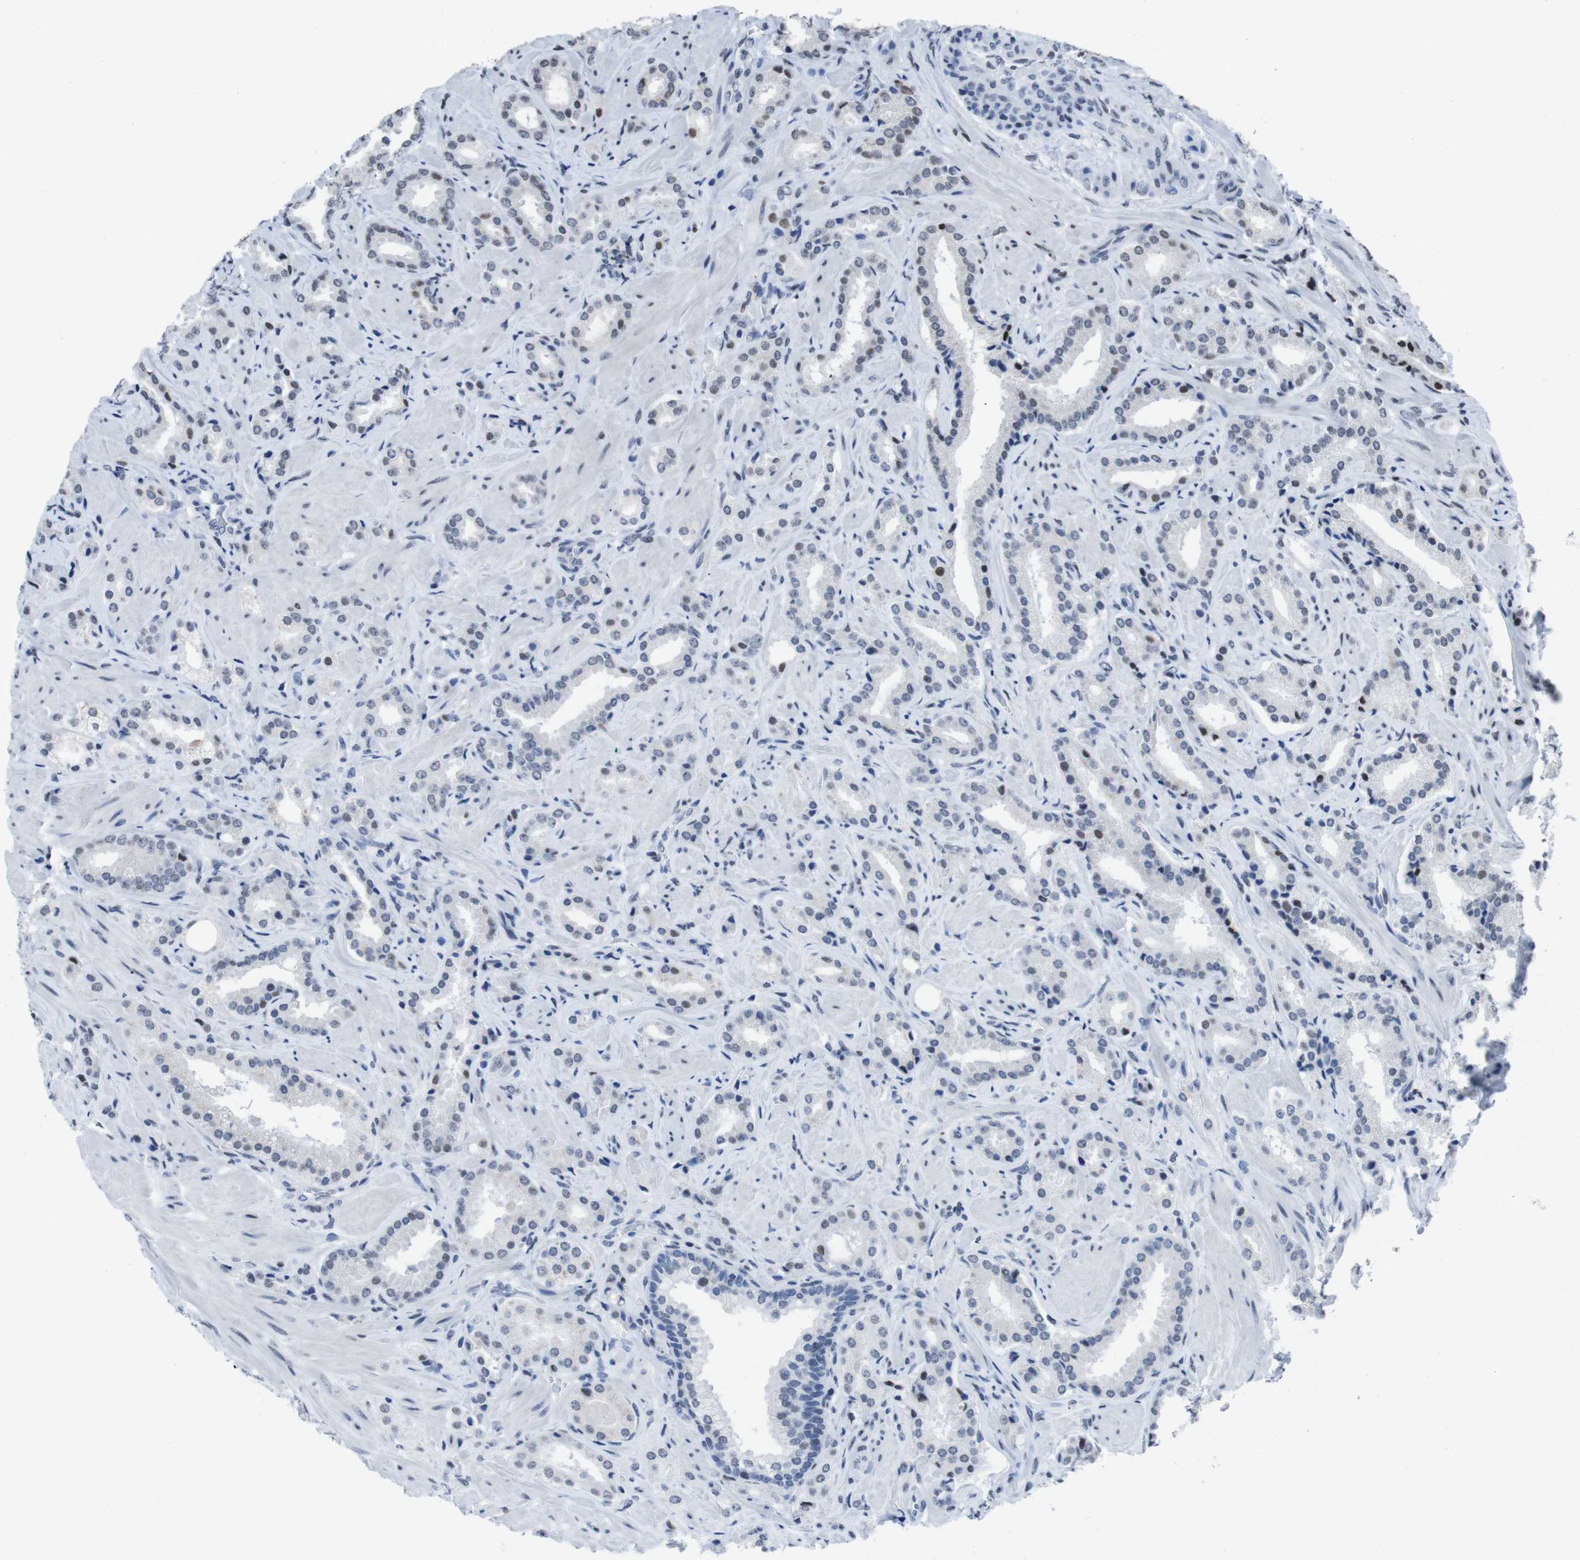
{"staining": {"intensity": "weak", "quantity": "<25%", "location": "nuclear"}, "tissue": "prostate cancer", "cell_type": "Tumor cells", "image_type": "cancer", "snomed": [{"axis": "morphology", "description": "Adenocarcinoma, High grade"}, {"axis": "topography", "description": "Prostate"}], "caption": "Prostate cancer (high-grade adenocarcinoma) stained for a protein using IHC exhibits no positivity tumor cells.", "gene": "PIP4P2", "patient": {"sex": "male", "age": 64}}